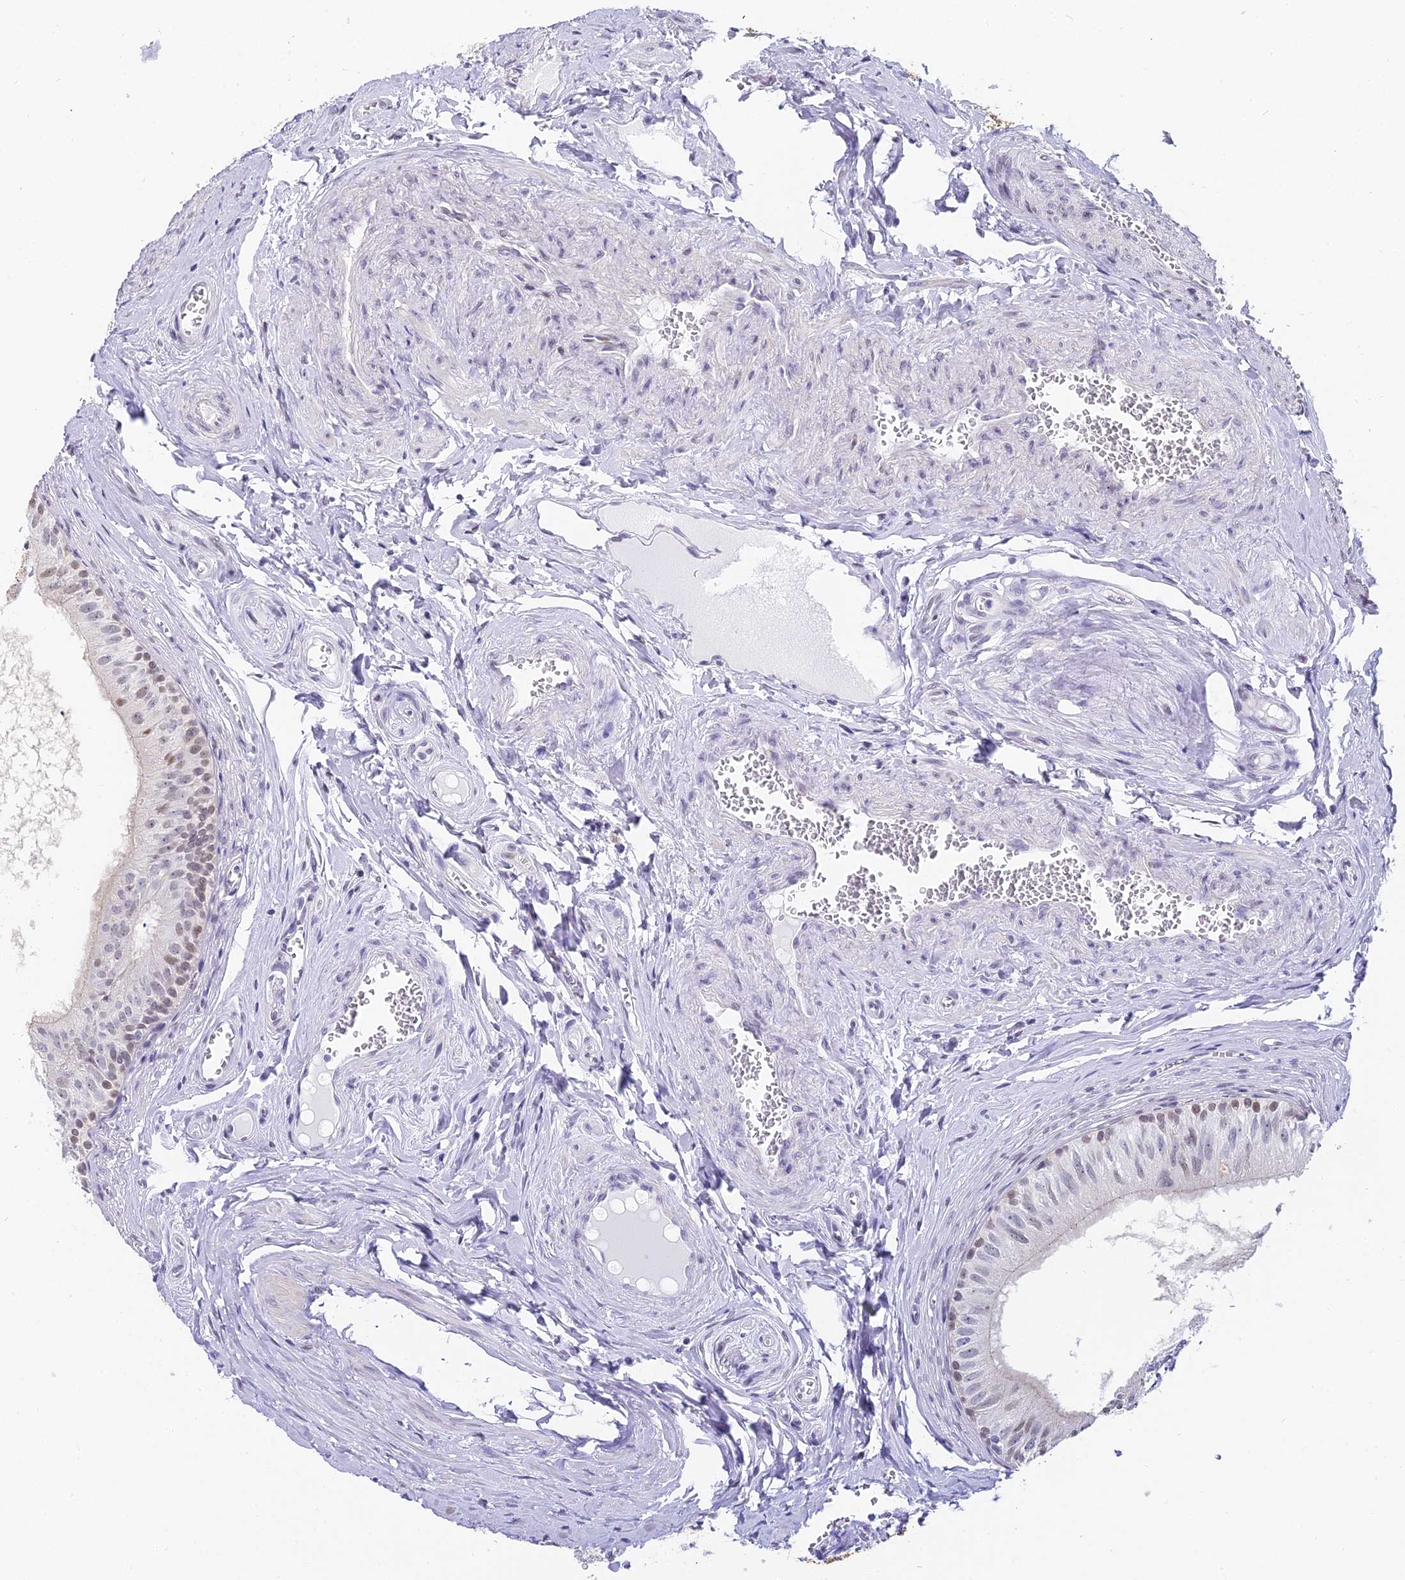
{"staining": {"intensity": "moderate", "quantity": "<25%", "location": "nuclear"}, "tissue": "epididymis", "cell_type": "Glandular cells", "image_type": "normal", "snomed": [{"axis": "morphology", "description": "Normal tissue, NOS"}, {"axis": "topography", "description": "Epididymis"}], "caption": "The immunohistochemical stain labels moderate nuclear expression in glandular cells of benign epididymis. Using DAB (brown) and hematoxylin (blue) stains, captured at high magnification using brightfield microscopy.", "gene": "ABHD14A", "patient": {"sex": "male", "age": 46}}